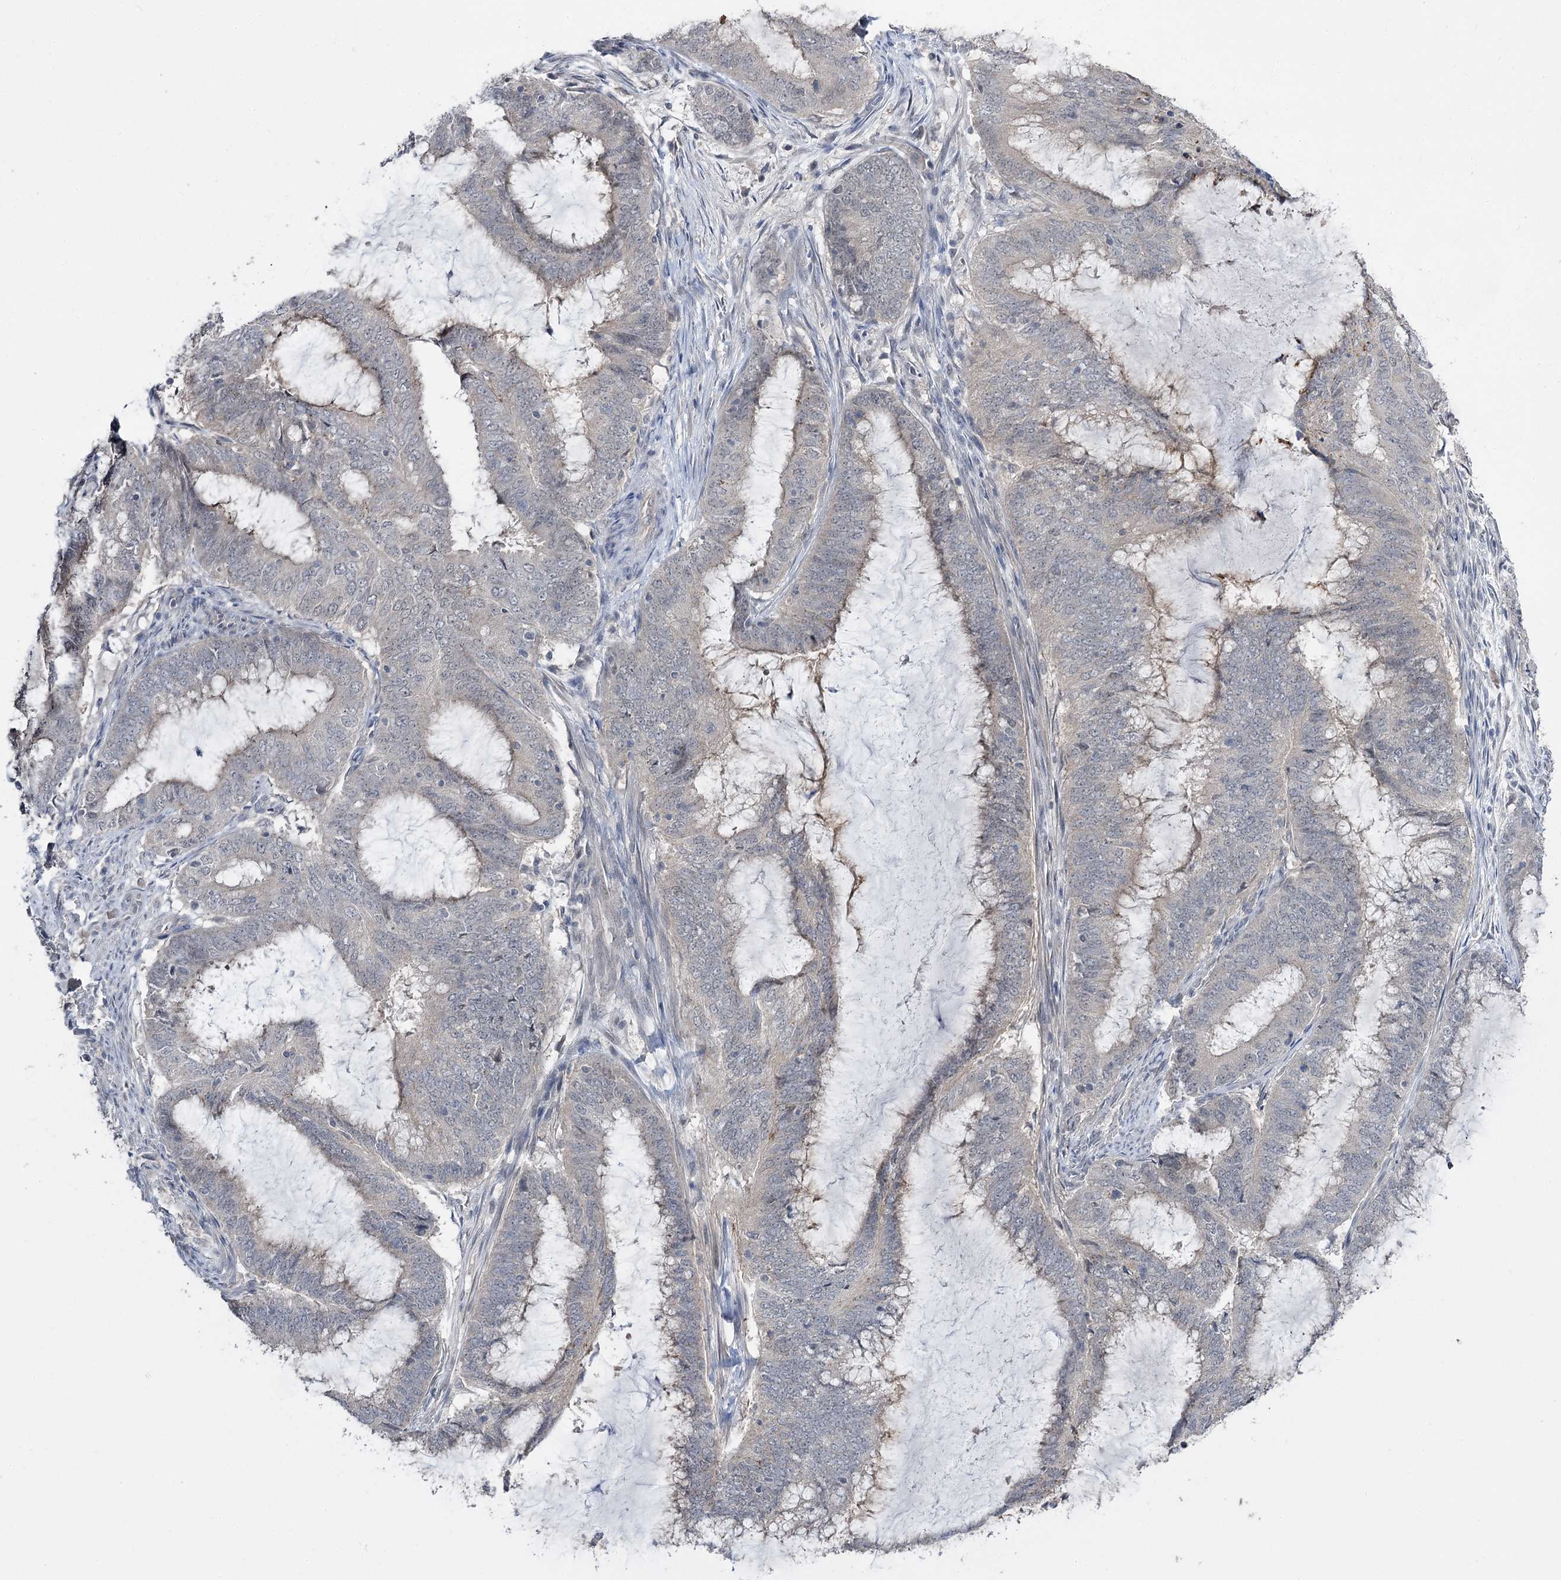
{"staining": {"intensity": "weak", "quantity": "<25%", "location": "cytoplasmic/membranous"}, "tissue": "endometrial cancer", "cell_type": "Tumor cells", "image_type": "cancer", "snomed": [{"axis": "morphology", "description": "Adenocarcinoma, NOS"}, {"axis": "topography", "description": "Endometrium"}], "caption": "DAB immunohistochemical staining of adenocarcinoma (endometrial) exhibits no significant expression in tumor cells.", "gene": "PHYHIPL", "patient": {"sex": "female", "age": 51}}